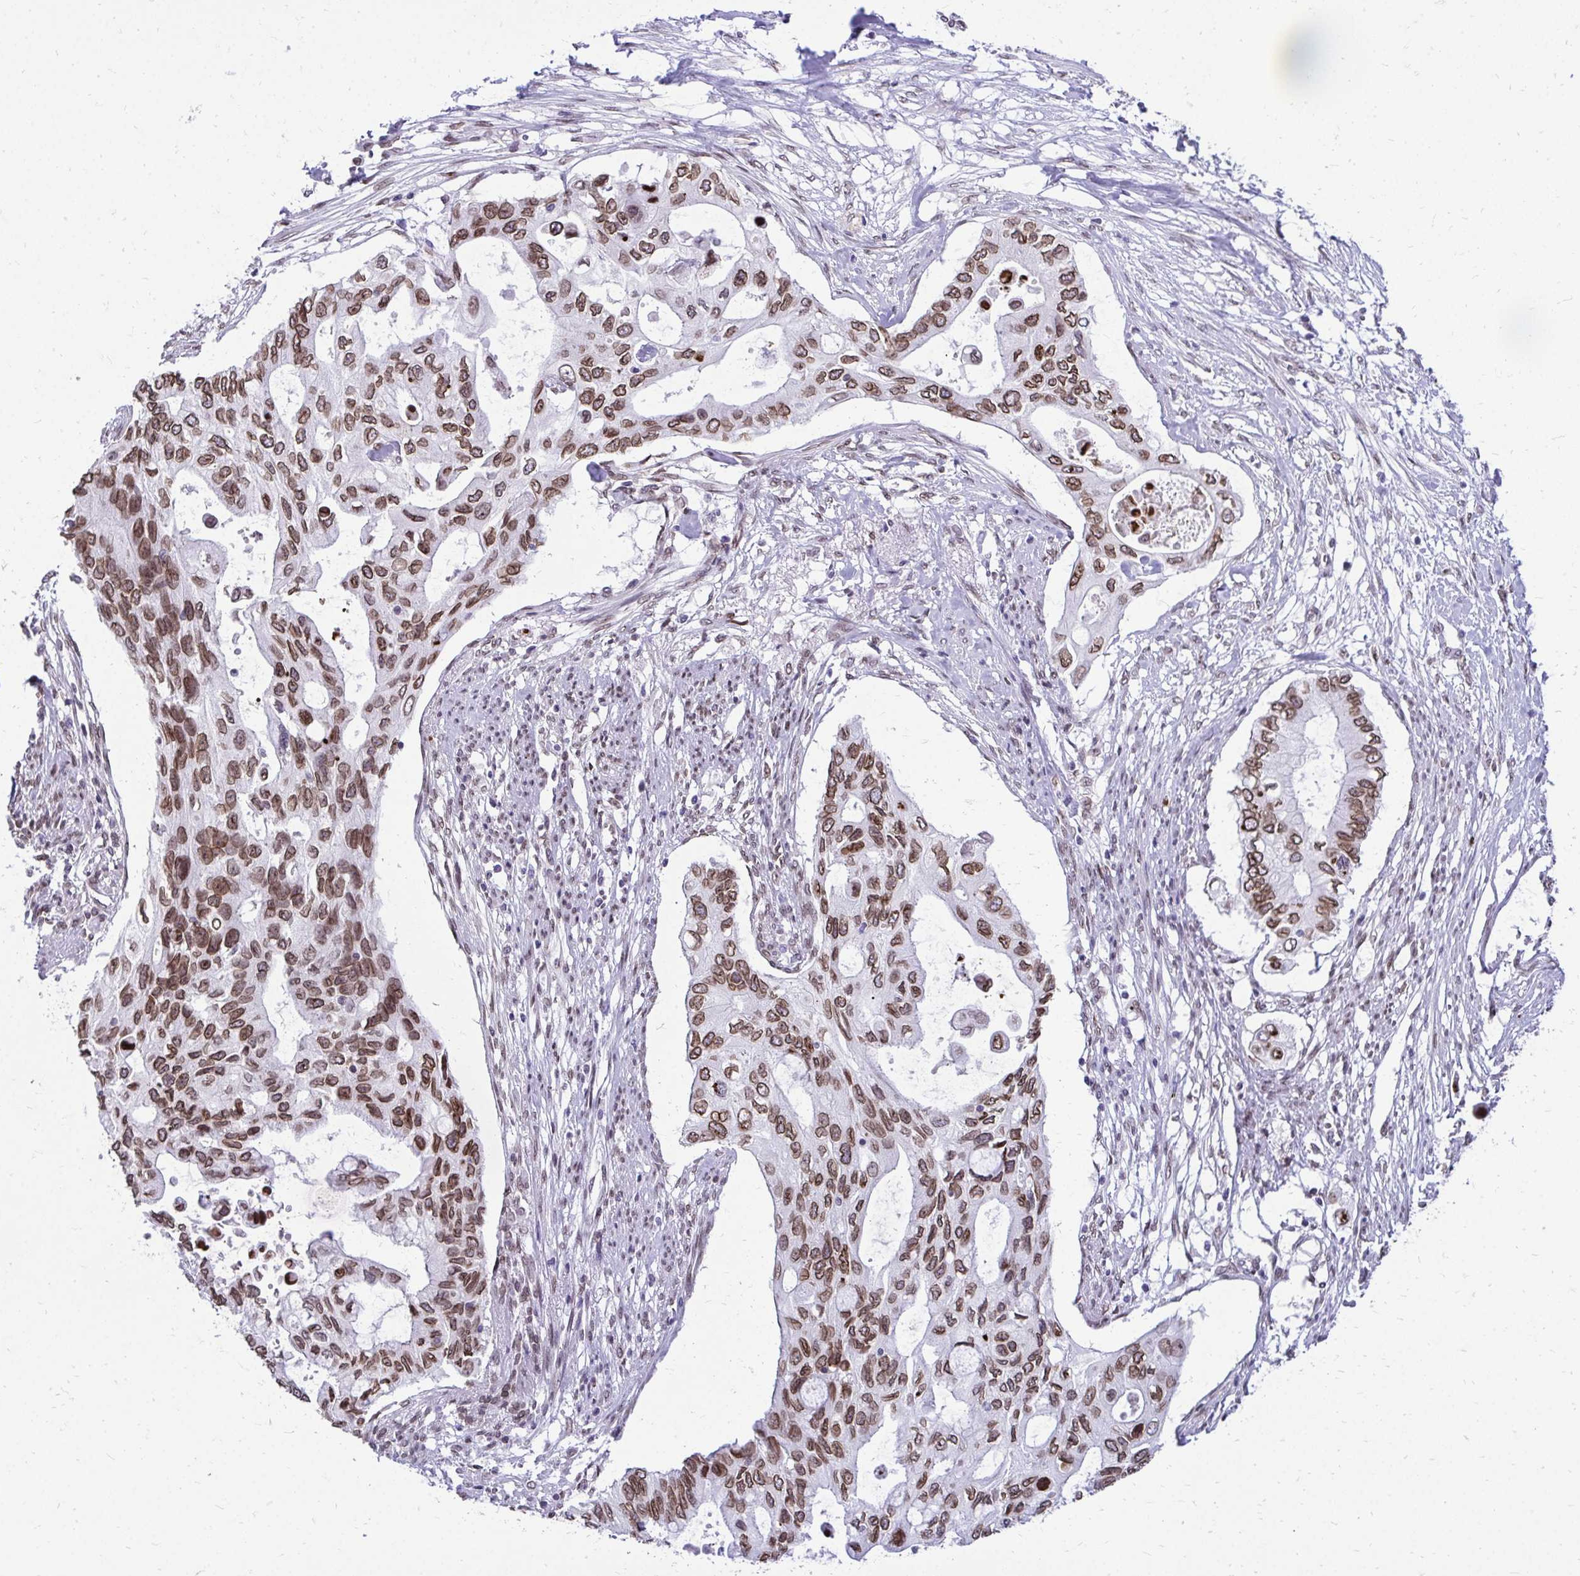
{"staining": {"intensity": "moderate", "quantity": ">75%", "location": "cytoplasmic/membranous,nuclear"}, "tissue": "pancreatic cancer", "cell_type": "Tumor cells", "image_type": "cancer", "snomed": [{"axis": "morphology", "description": "Adenocarcinoma, NOS"}, {"axis": "topography", "description": "Pancreas"}], "caption": "Immunohistochemical staining of pancreatic adenocarcinoma displays moderate cytoplasmic/membranous and nuclear protein positivity in about >75% of tumor cells. Using DAB (brown) and hematoxylin (blue) stains, captured at high magnification using brightfield microscopy.", "gene": "BANF1", "patient": {"sex": "female", "age": 63}}